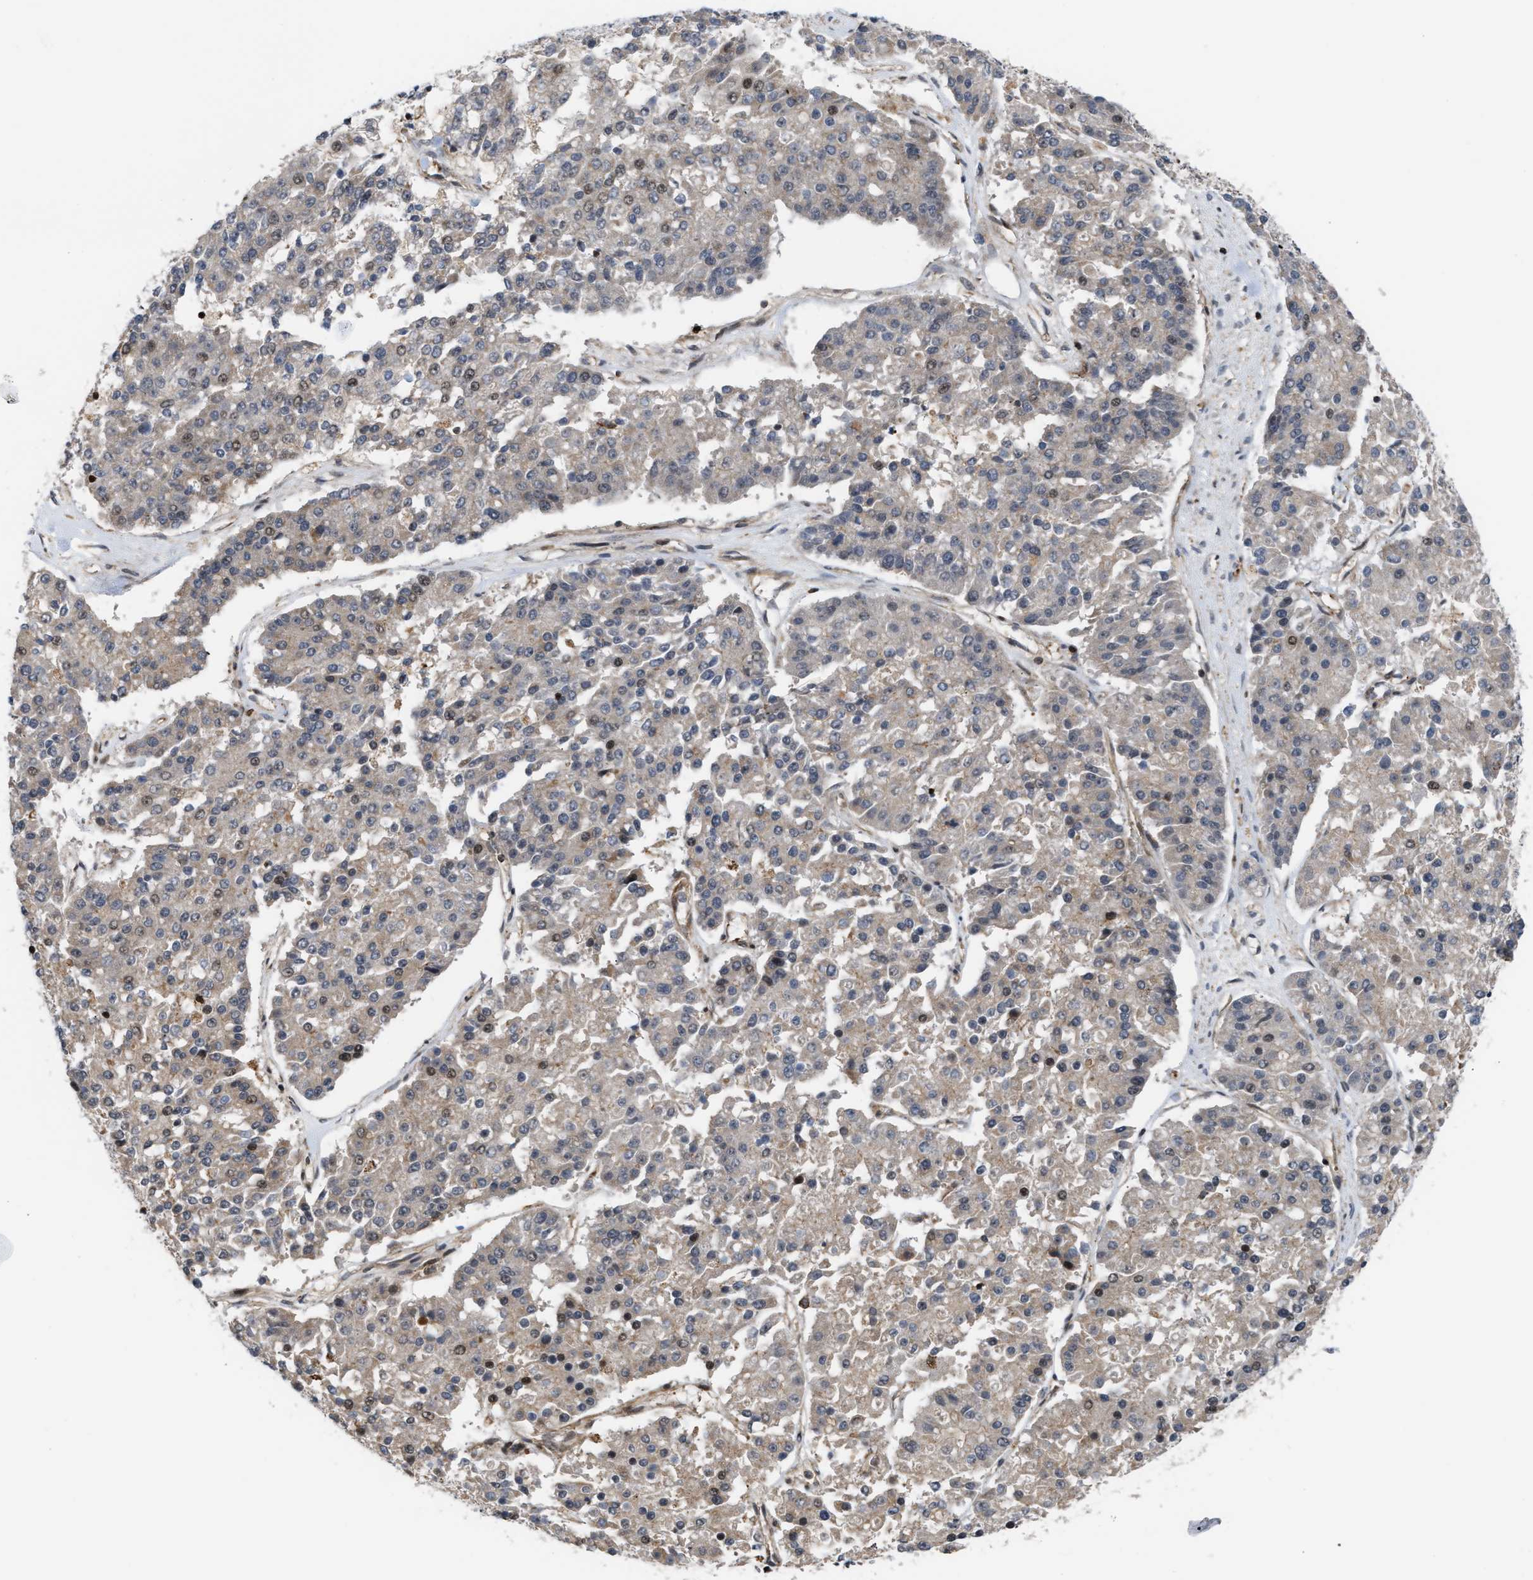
{"staining": {"intensity": "weak", "quantity": ">75%", "location": "cytoplasmic/membranous,nuclear"}, "tissue": "pancreatic cancer", "cell_type": "Tumor cells", "image_type": "cancer", "snomed": [{"axis": "morphology", "description": "Adenocarcinoma, NOS"}, {"axis": "topography", "description": "Pancreas"}], "caption": "DAB (3,3'-diaminobenzidine) immunohistochemical staining of pancreatic cancer demonstrates weak cytoplasmic/membranous and nuclear protein expression in about >75% of tumor cells. (DAB (3,3'-diaminobenzidine) IHC, brown staining for protein, blue staining for nuclei).", "gene": "STAU2", "patient": {"sex": "male", "age": 50}}